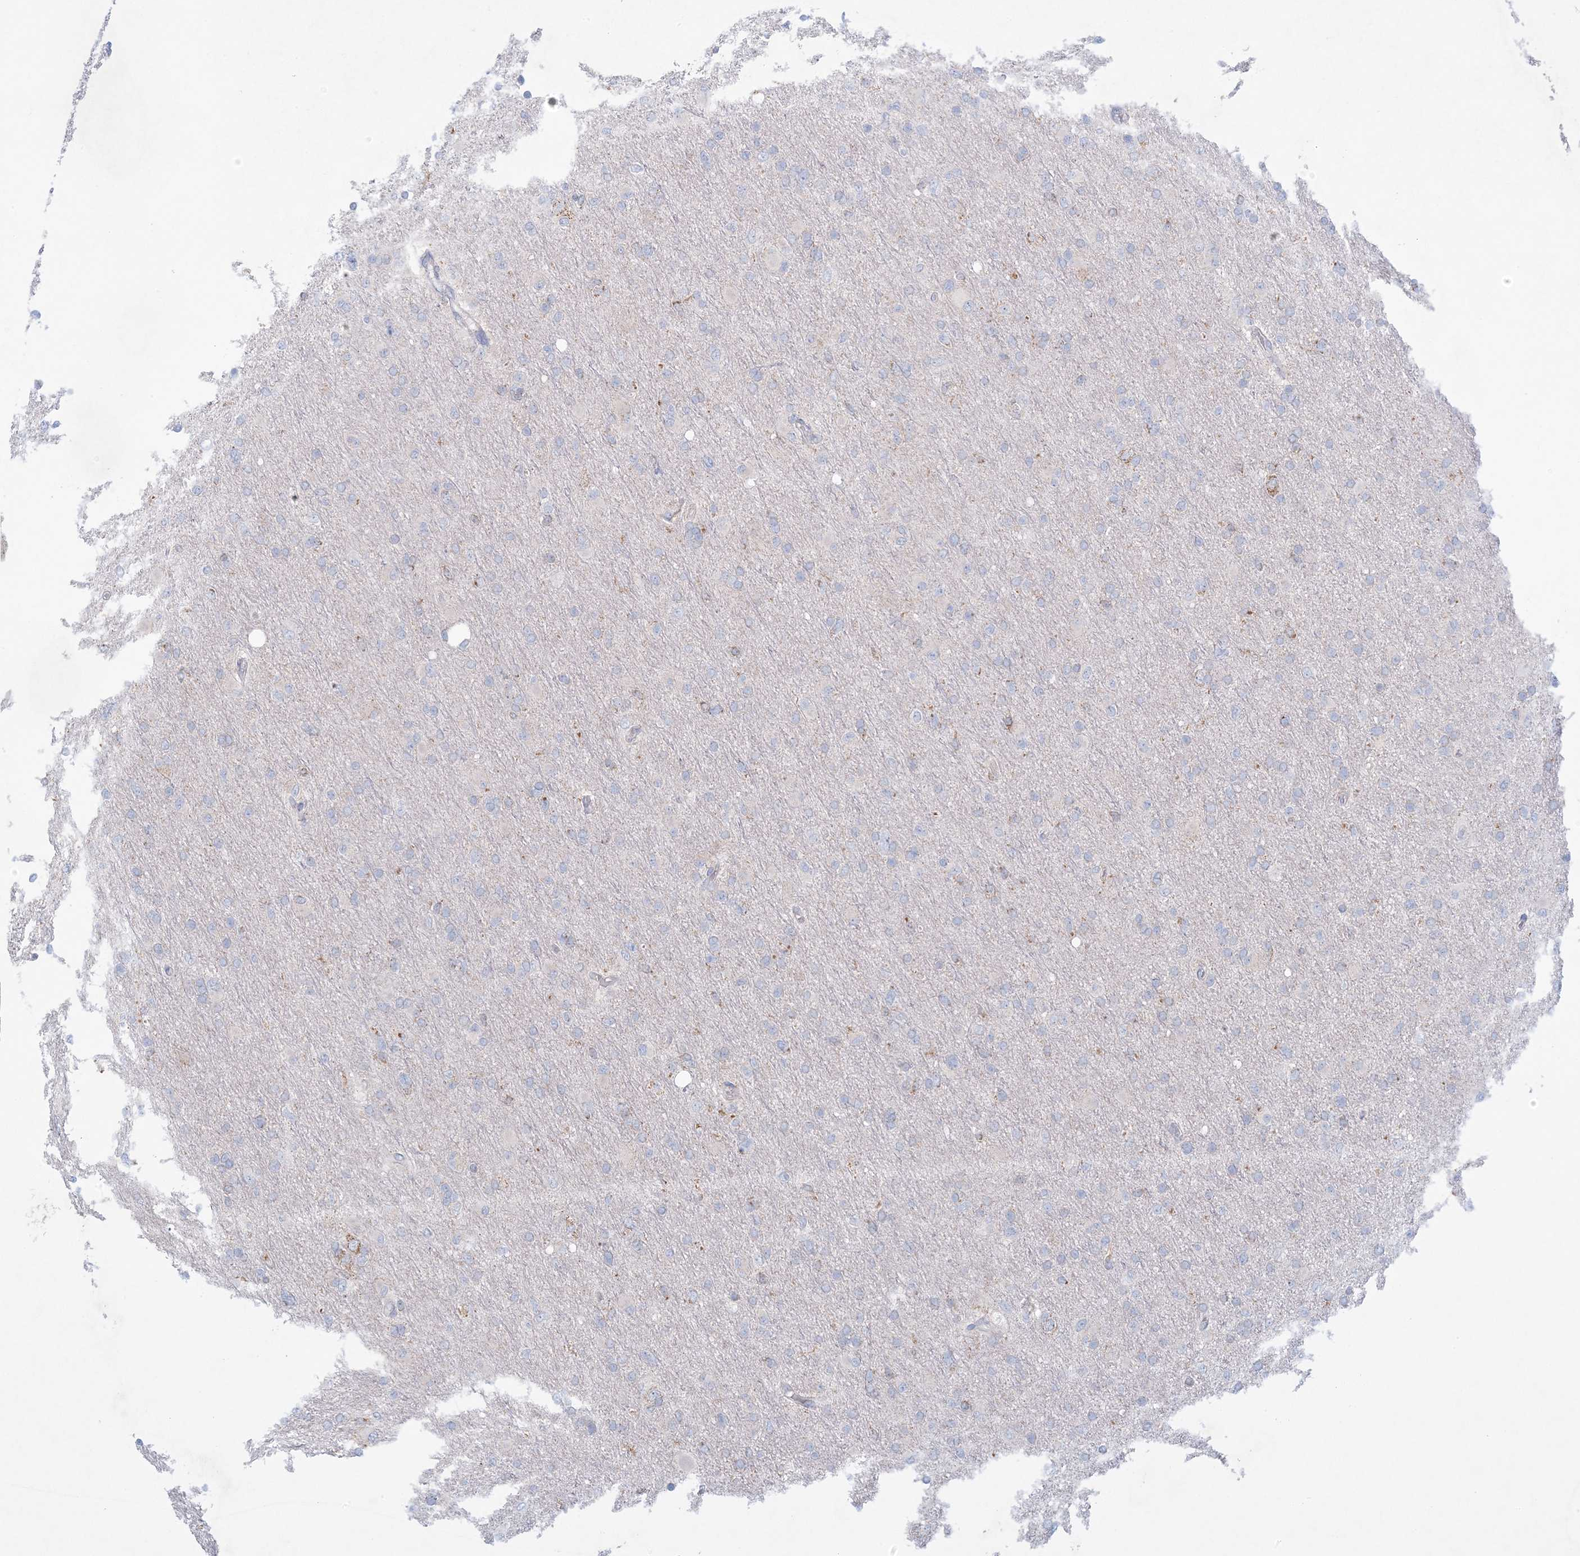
{"staining": {"intensity": "weak", "quantity": "<25%", "location": "cytoplasmic/membranous"}, "tissue": "glioma", "cell_type": "Tumor cells", "image_type": "cancer", "snomed": [{"axis": "morphology", "description": "Glioma, malignant, High grade"}, {"axis": "topography", "description": "Cerebral cortex"}], "caption": "There is no significant expression in tumor cells of high-grade glioma (malignant). Brightfield microscopy of IHC stained with DAB (brown) and hematoxylin (blue), captured at high magnification.", "gene": "KCTD6", "patient": {"sex": "female", "age": 36}}